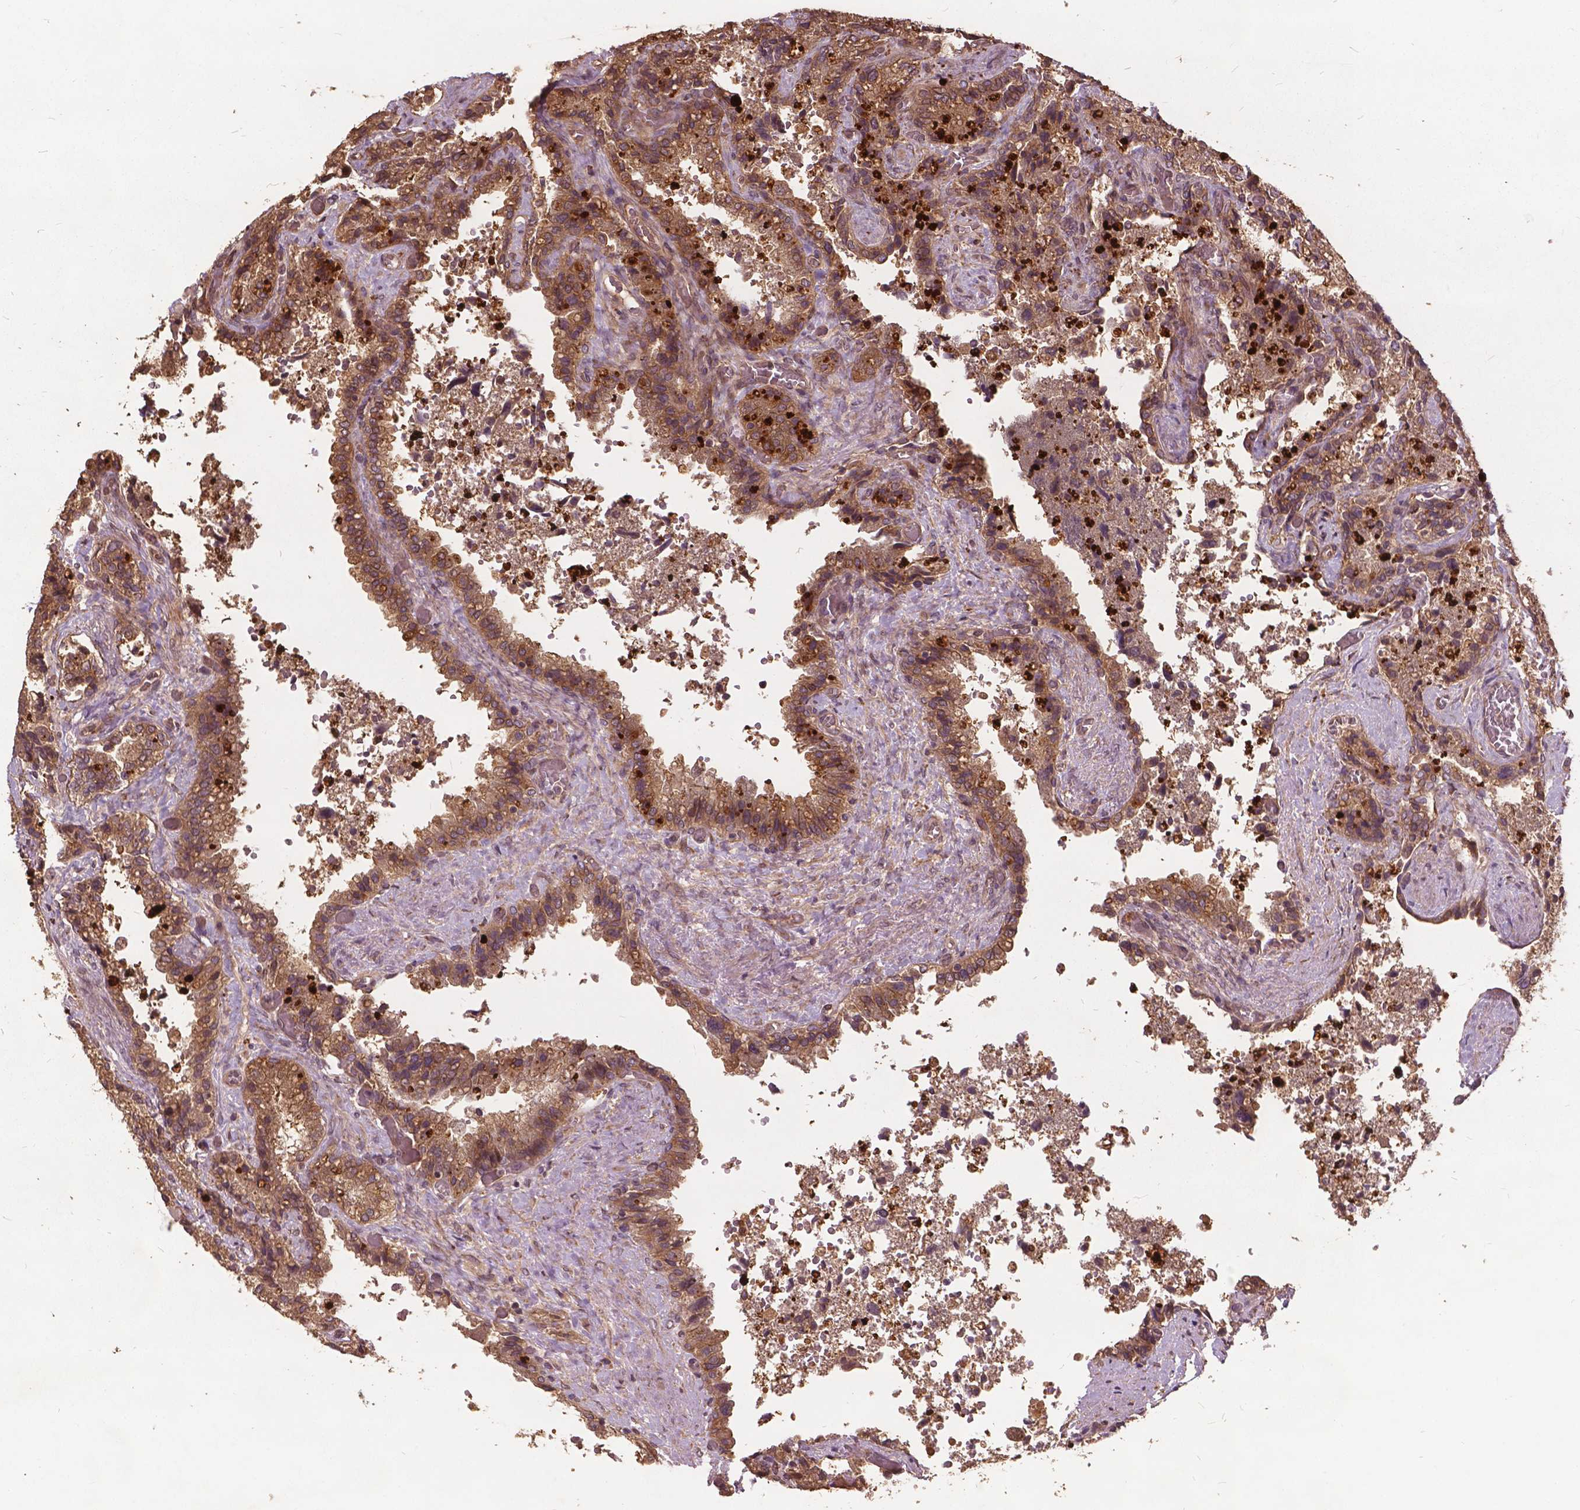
{"staining": {"intensity": "moderate", "quantity": ">75%", "location": "cytoplasmic/membranous"}, "tissue": "seminal vesicle", "cell_type": "Glandular cells", "image_type": "normal", "snomed": [{"axis": "morphology", "description": "Normal tissue, NOS"}, {"axis": "topography", "description": "Seminal veicle"}], "caption": "Protein analysis of normal seminal vesicle exhibits moderate cytoplasmic/membranous expression in about >75% of glandular cells. (brown staining indicates protein expression, while blue staining denotes nuclei).", "gene": "UBXN2A", "patient": {"sex": "male", "age": 57}}